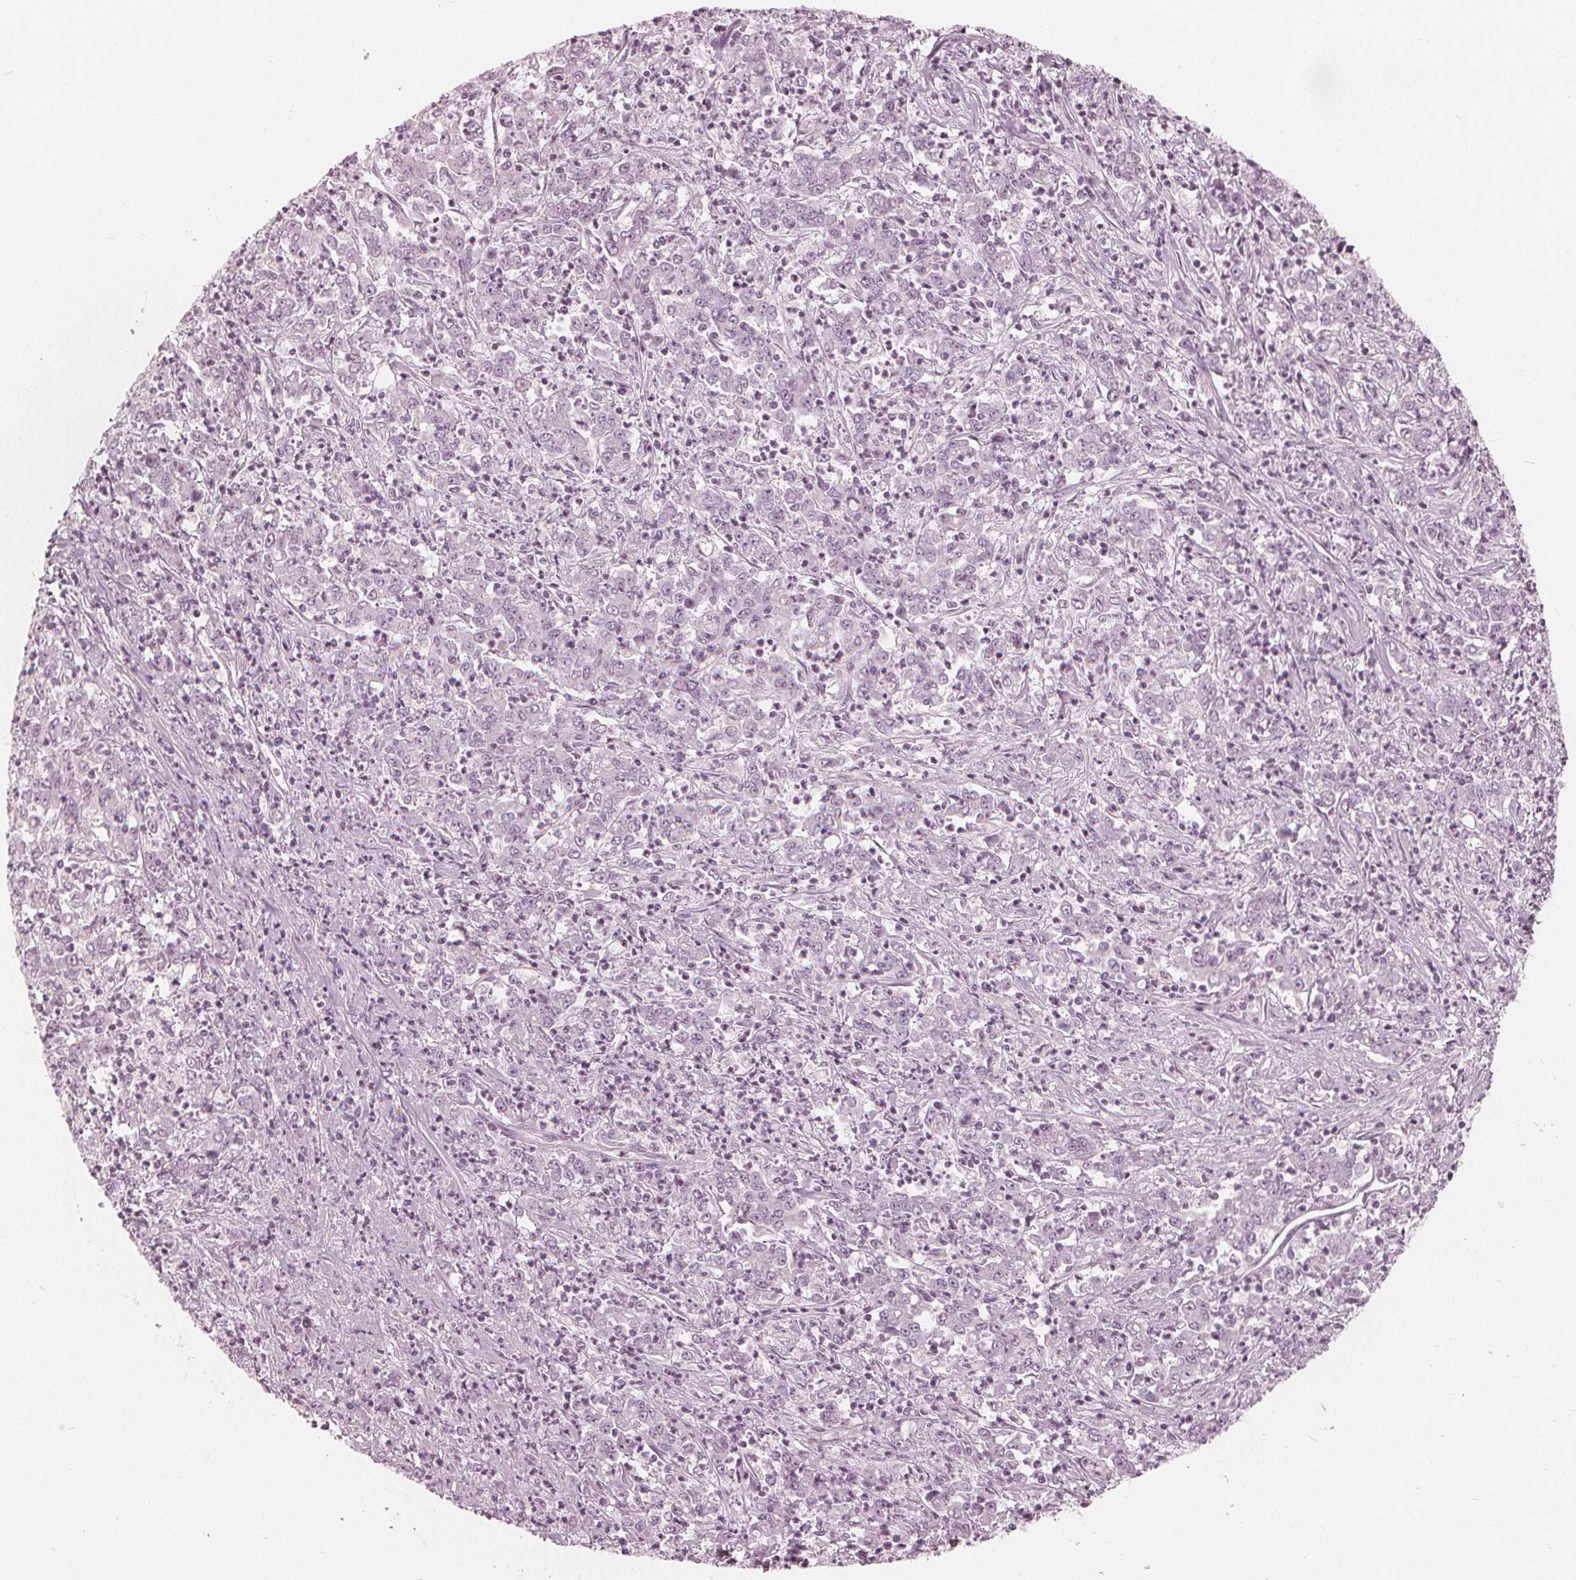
{"staining": {"intensity": "negative", "quantity": "none", "location": "none"}, "tissue": "stomach cancer", "cell_type": "Tumor cells", "image_type": "cancer", "snomed": [{"axis": "morphology", "description": "Adenocarcinoma, NOS"}, {"axis": "topography", "description": "Stomach, lower"}], "caption": "Photomicrograph shows no protein staining in tumor cells of adenocarcinoma (stomach) tissue.", "gene": "PAEP", "patient": {"sex": "female", "age": 71}}